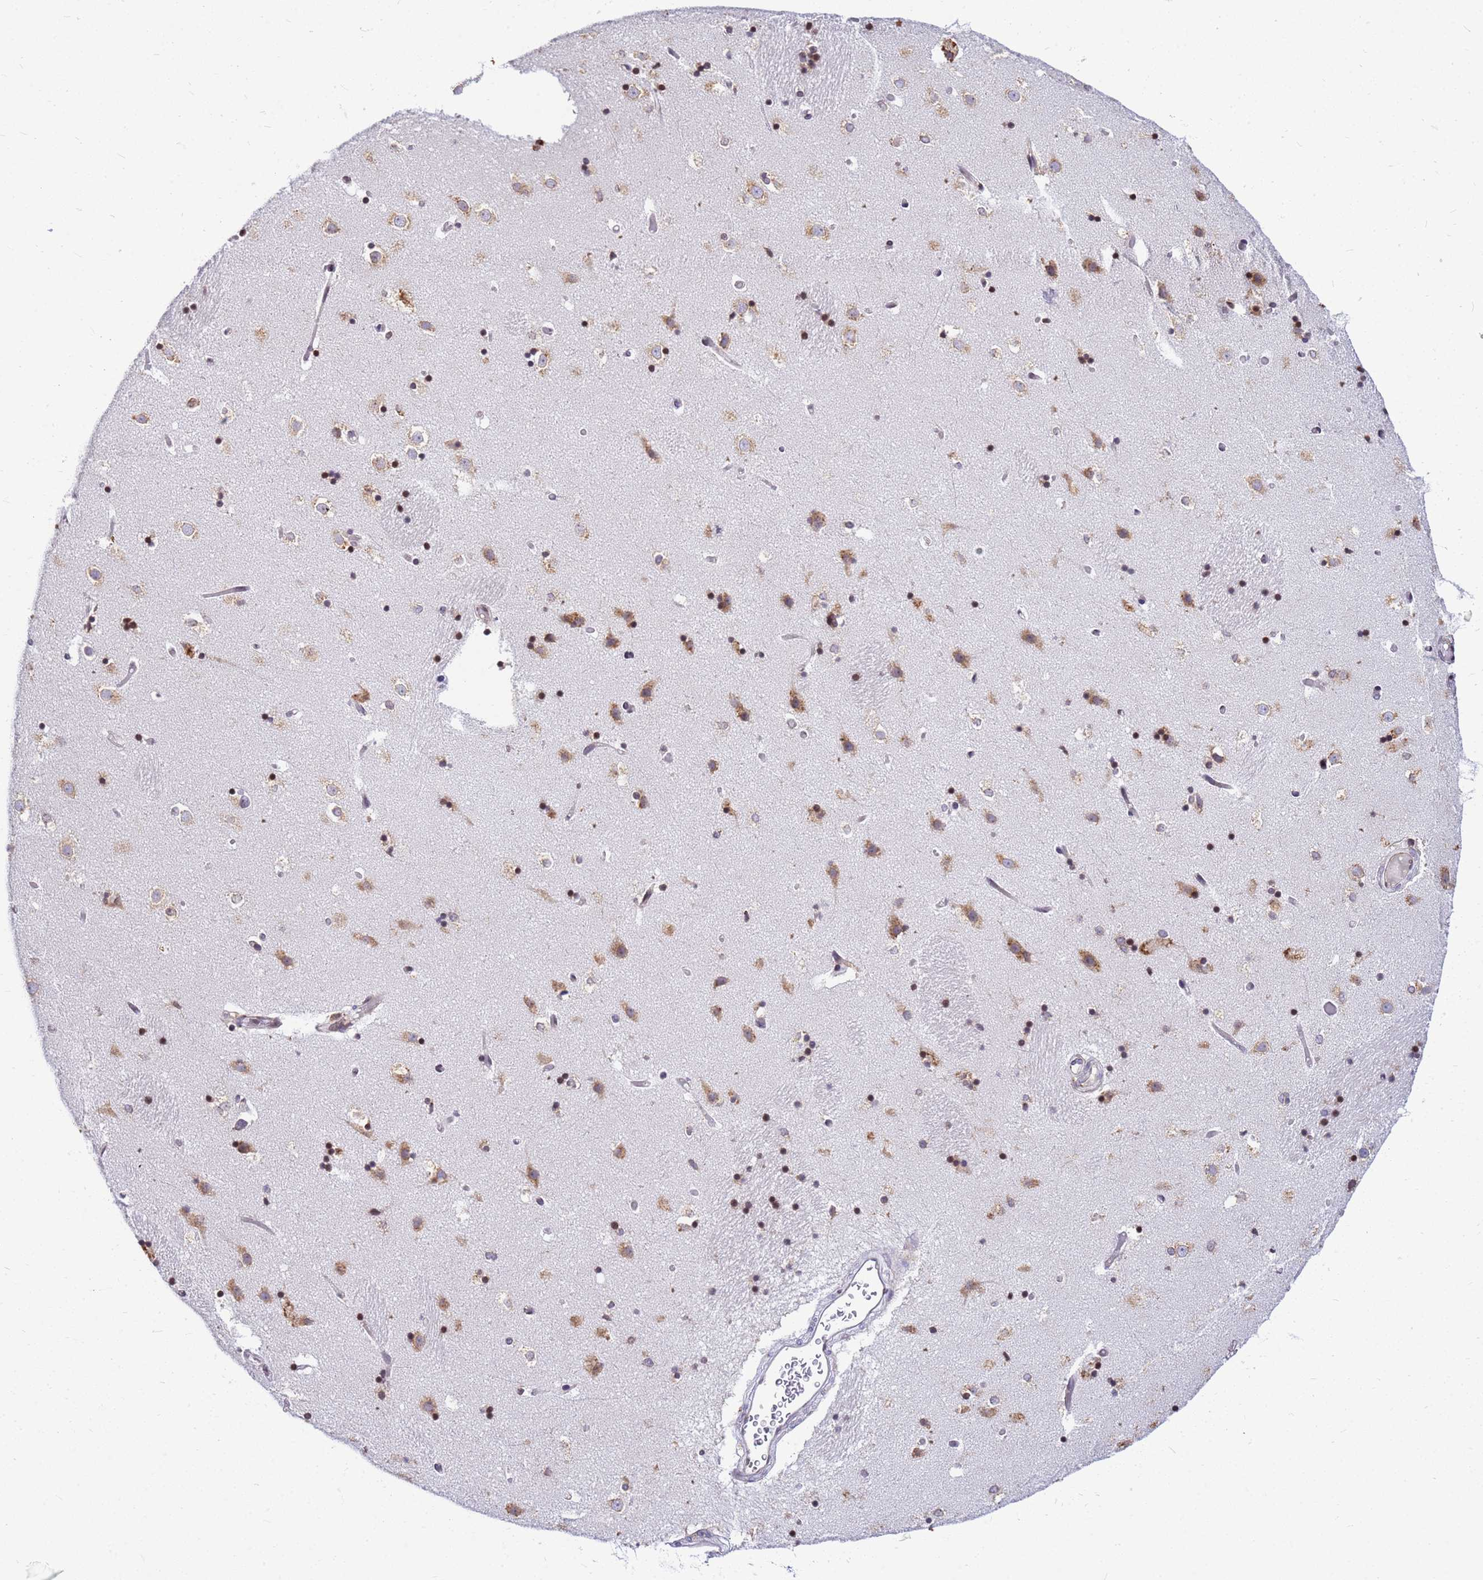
{"staining": {"intensity": "weak", "quantity": "25%-75%", "location": "cytoplasmic/membranous"}, "tissue": "caudate", "cell_type": "Glial cells", "image_type": "normal", "snomed": [{"axis": "morphology", "description": "Normal tissue, NOS"}, {"axis": "topography", "description": "Lateral ventricle wall"}], "caption": "IHC (DAB (3,3'-diaminobenzidine)) staining of benign caudate reveals weak cytoplasmic/membranous protein expression in approximately 25%-75% of glial cells. (Brightfield microscopy of DAB IHC at high magnification).", "gene": "SSR4", "patient": {"sex": "female", "age": 52}}